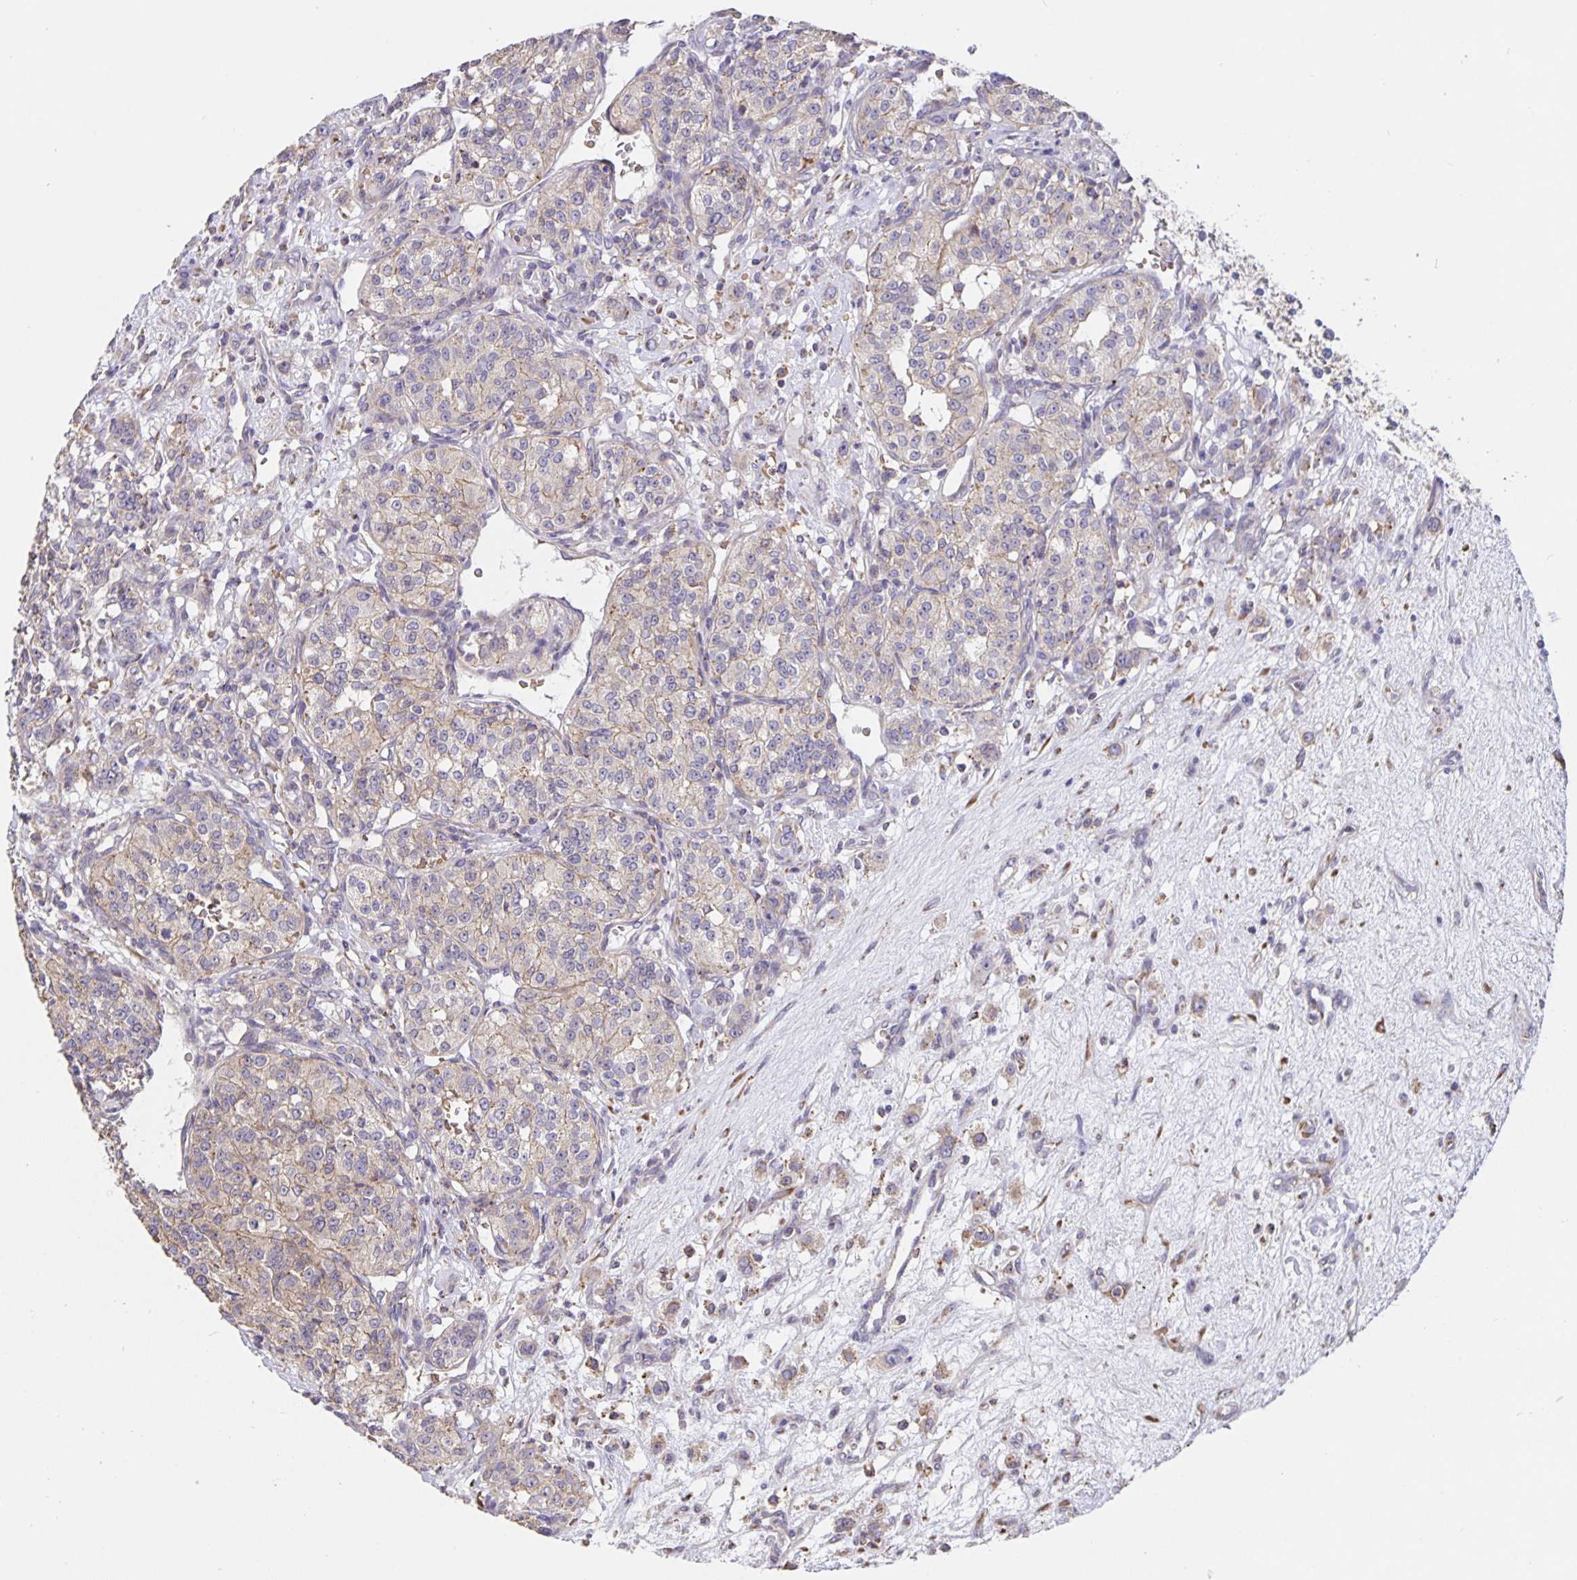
{"staining": {"intensity": "weak", "quantity": "<25%", "location": "cytoplasmic/membranous"}, "tissue": "renal cancer", "cell_type": "Tumor cells", "image_type": "cancer", "snomed": [{"axis": "morphology", "description": "Adenocarcinoma, NOS"}, {"axis": "topography", "description": "Kidney"}], "caption": "This is an IHC image of renal cancer (adenocarcinoma). There is no staining in tumor cells.", "gene": "TMEM71", "patient": {"sex": "female", "age": 63}}